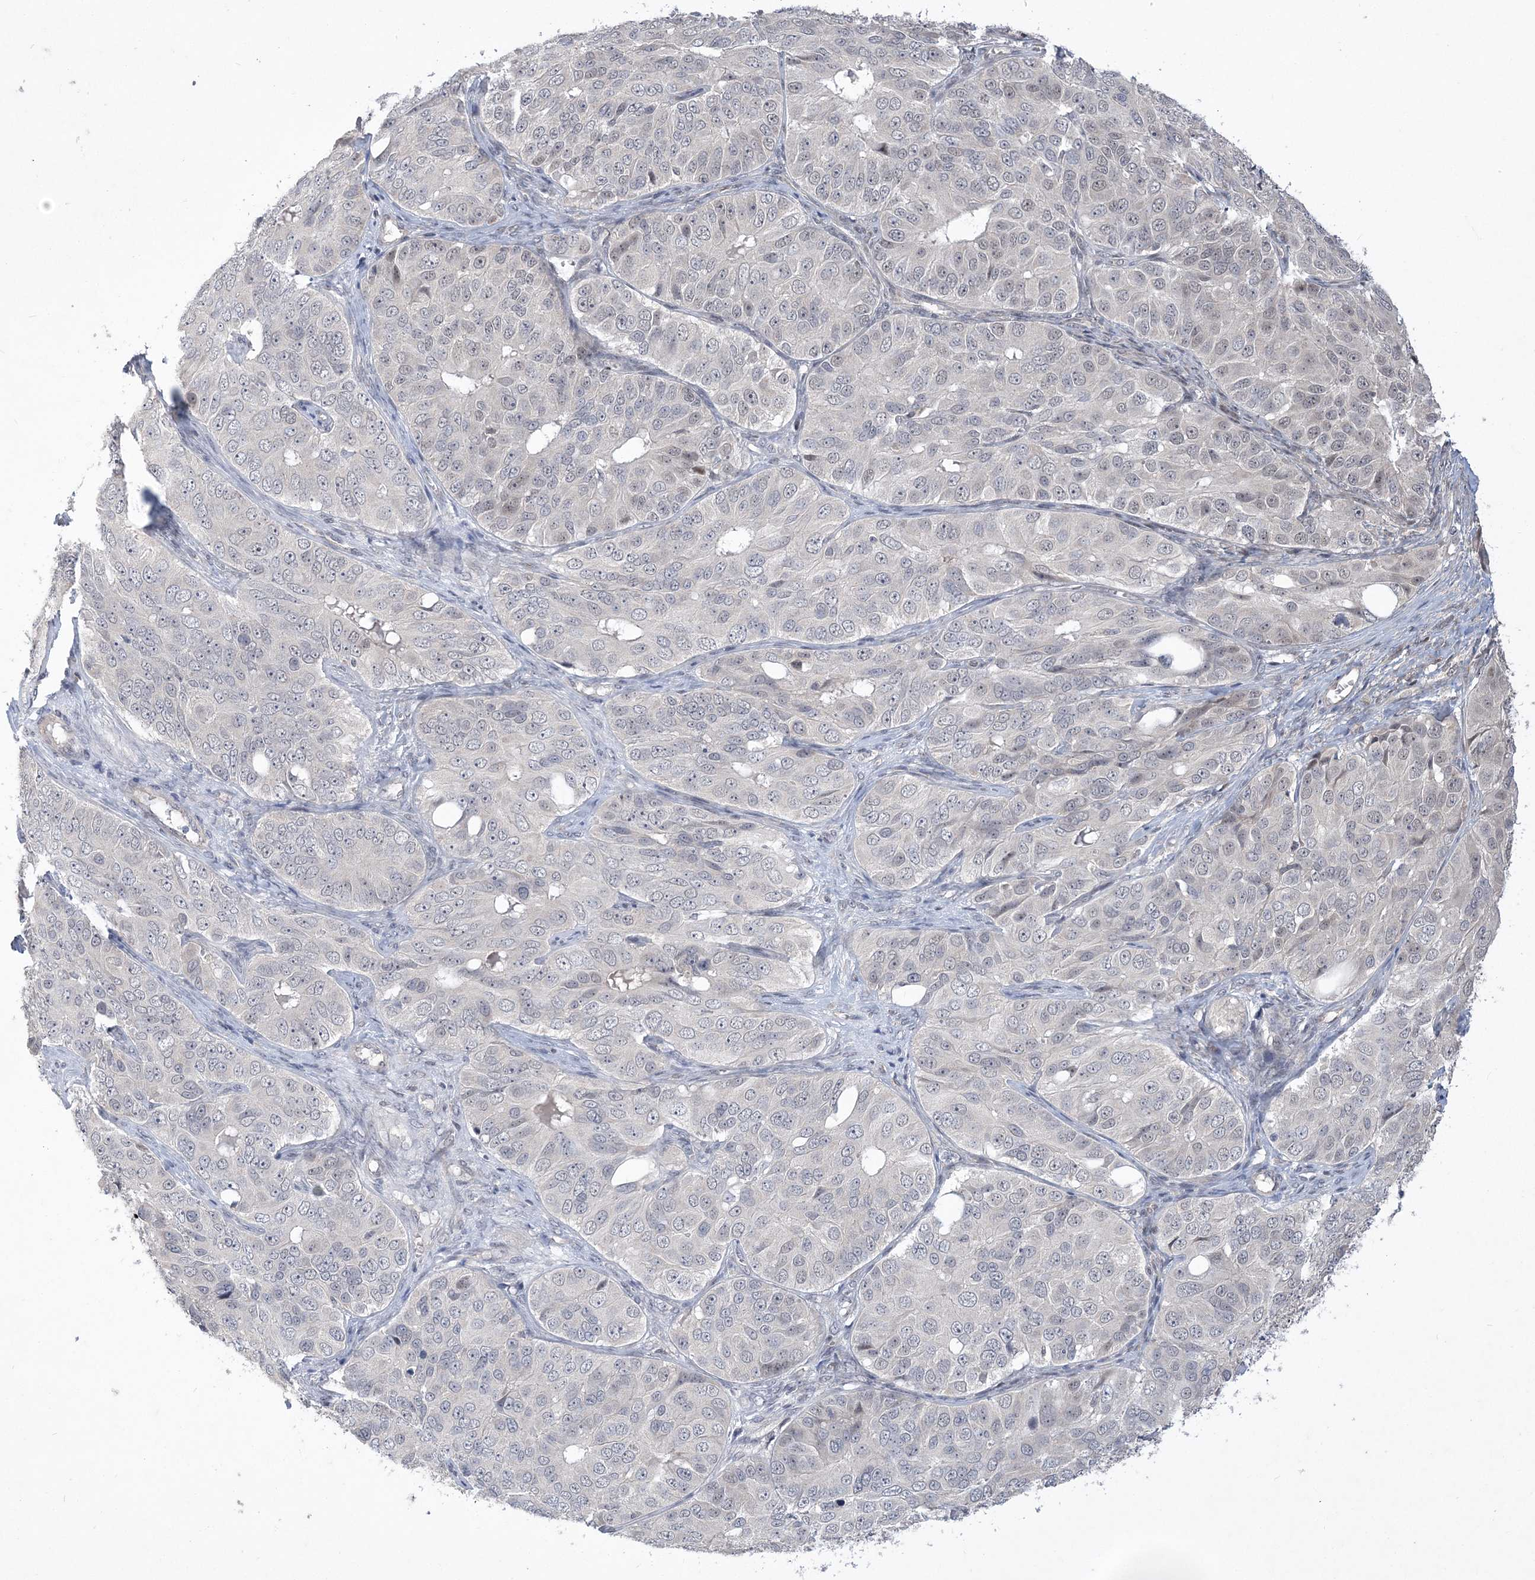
{"staining": {"intensity": "negative", "quantity": "none", "location": "none"}, "tissue": "ovarian cancer", "cell_type": "Tumor cells", "image_type": "cancer", "snomed": [{"axis": "morphology", "description": "Carcinoma, endometroid"}, {"axis": "topography", "description": "Ovary"}], "caption": "Tumor cells show no significant staining in ovarian endometroid carcinoma.", "gene": "TSPEAR", "patient": {"sex": "female", "age": 51}}